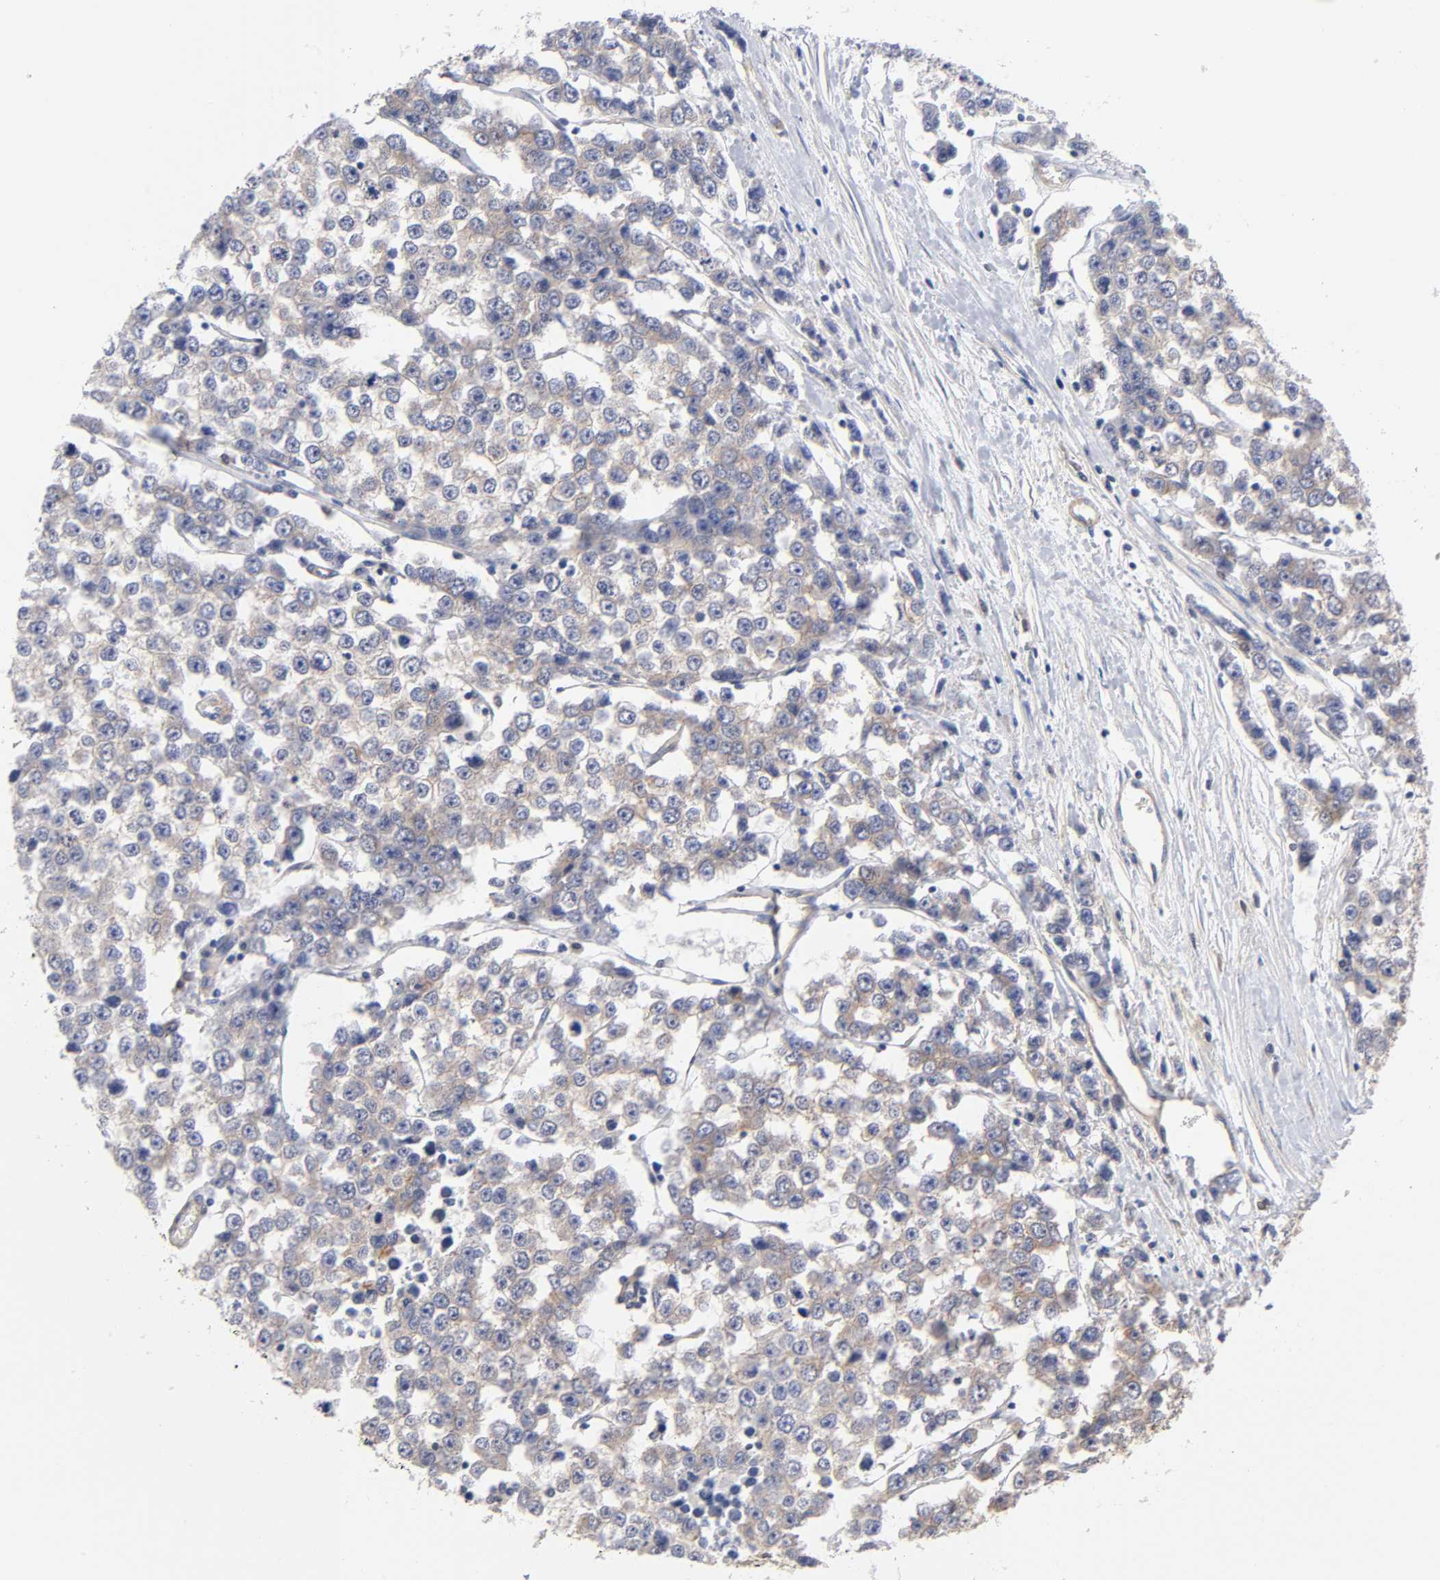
{"staining": {"intensity": "weak", "quantity": ">75%", "location": "cytoplasmic/membranous"}, "tissue": "testis cancer", "cell_type": "Tumor cells", "image_type": "cancer", "snomed": [{"axis": "morphology", "description": "Seminoma, NOS"}, {"axis": "morphology", "description": "Carcinoma, Embryonal, NOS"}, {"axis": "topography", "description": "Testis"}], "caption": "Immunohistochemistry micrograph of neoplastic tissue: human testis cancer stained using immunohistochemistry (IHC) reveals low levels of weak protein expression localized specifically in the cytoplasmic/membranous of tumor cells, appearing as a cytoplasmic/membranous brown color.", "gene": "STRN3", "patient": {"sex": "male", "age": 52}}